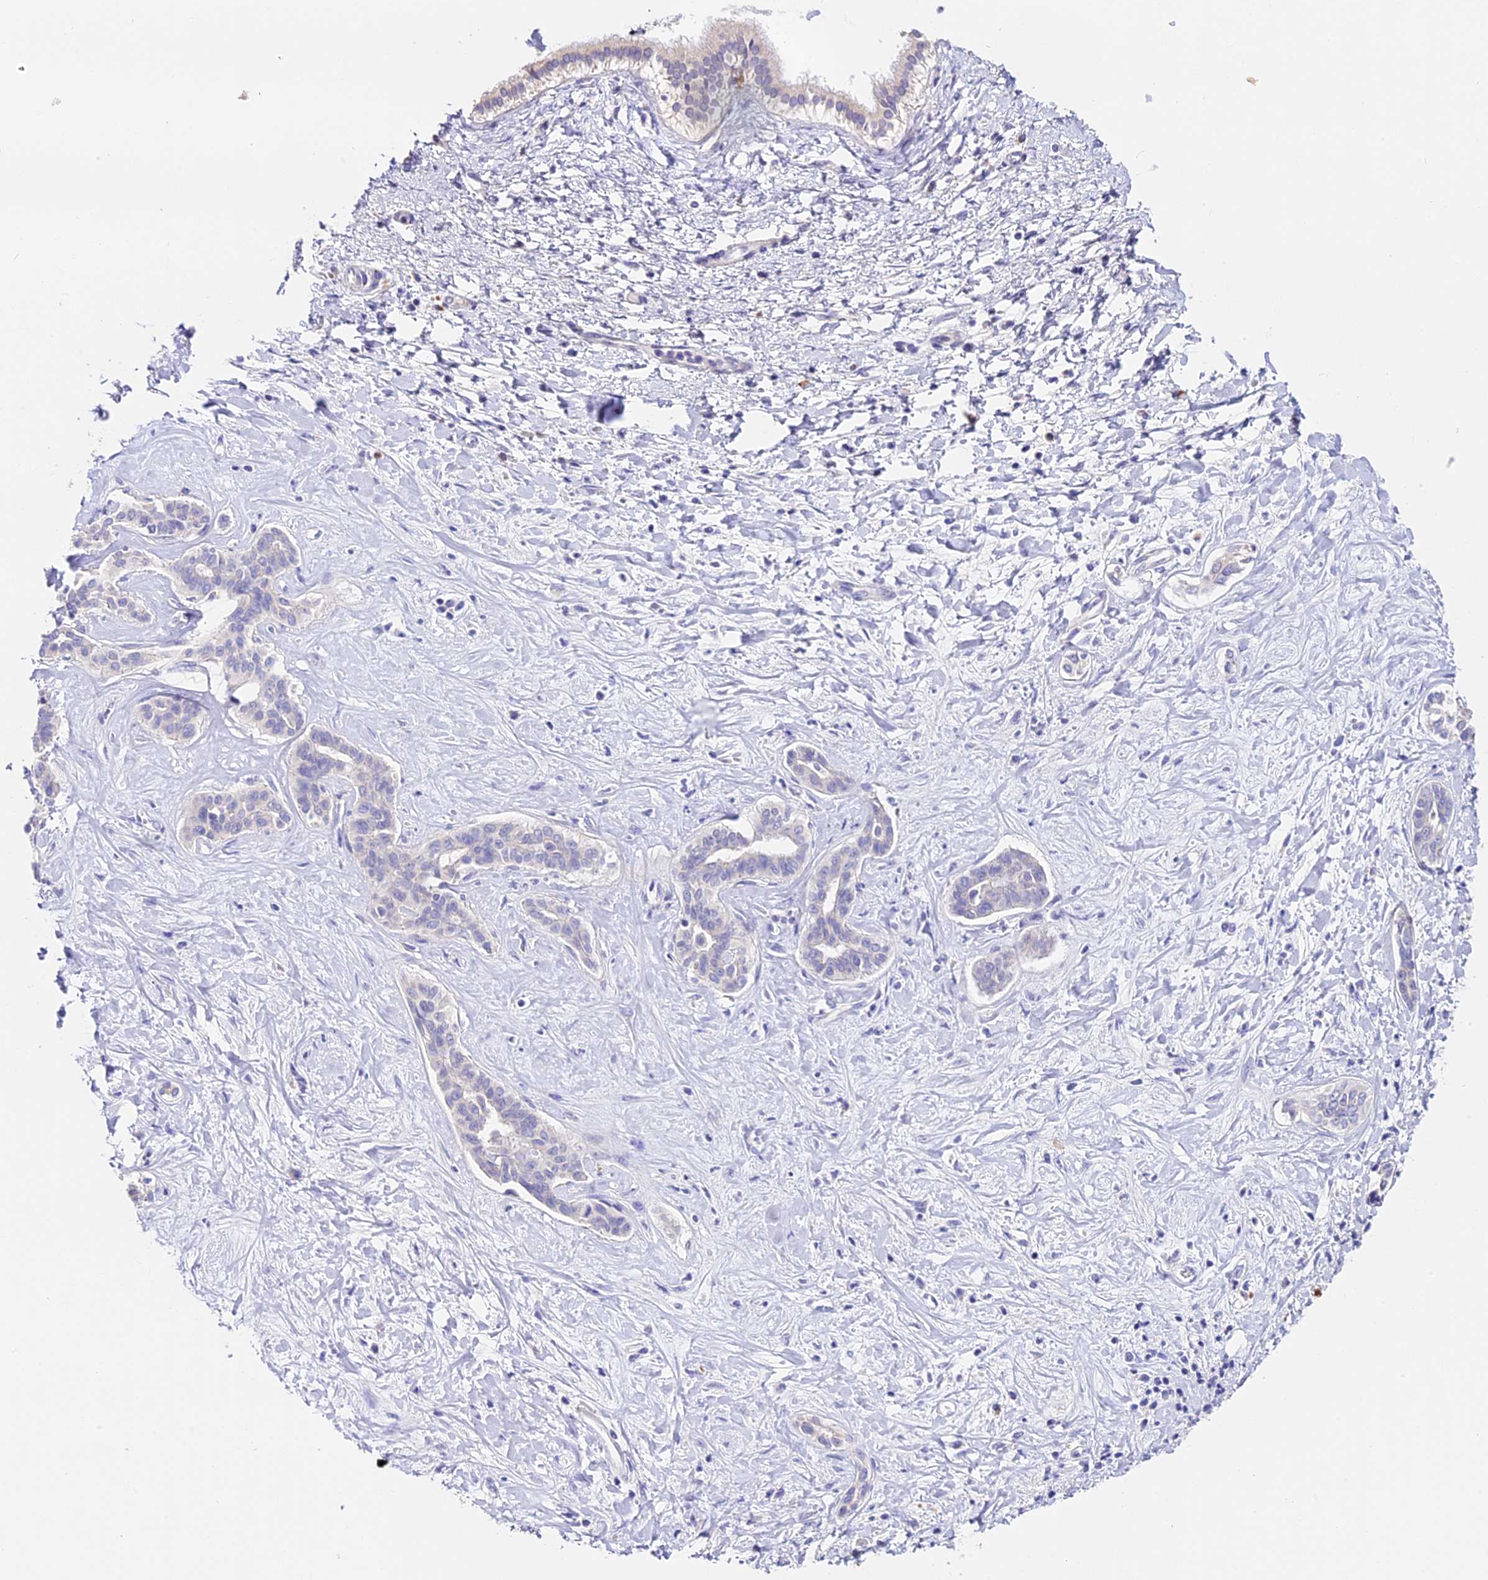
{"staining": {"intensity": "negative", "quantity": "none", "location": "none"}, "tissue": "liver cancer", "cell_type": "Tumor cells", "image_type": "cancer", "snomed": [{"axis": "morphology", "description": "Cholangiocarcinoma"}, {"axis": "topography", "description": "Liver"}], "caption": "Liver cholangiocarcinoma was stained to show a protein in brown. There is no significant expression in tumor cells. (Brightfield microscopy of DAB (3,3'-diaminobenzidine) IHC at high magnification).", "gene": "LYPD6", "patient": {"sex": "female", "age": 77}}